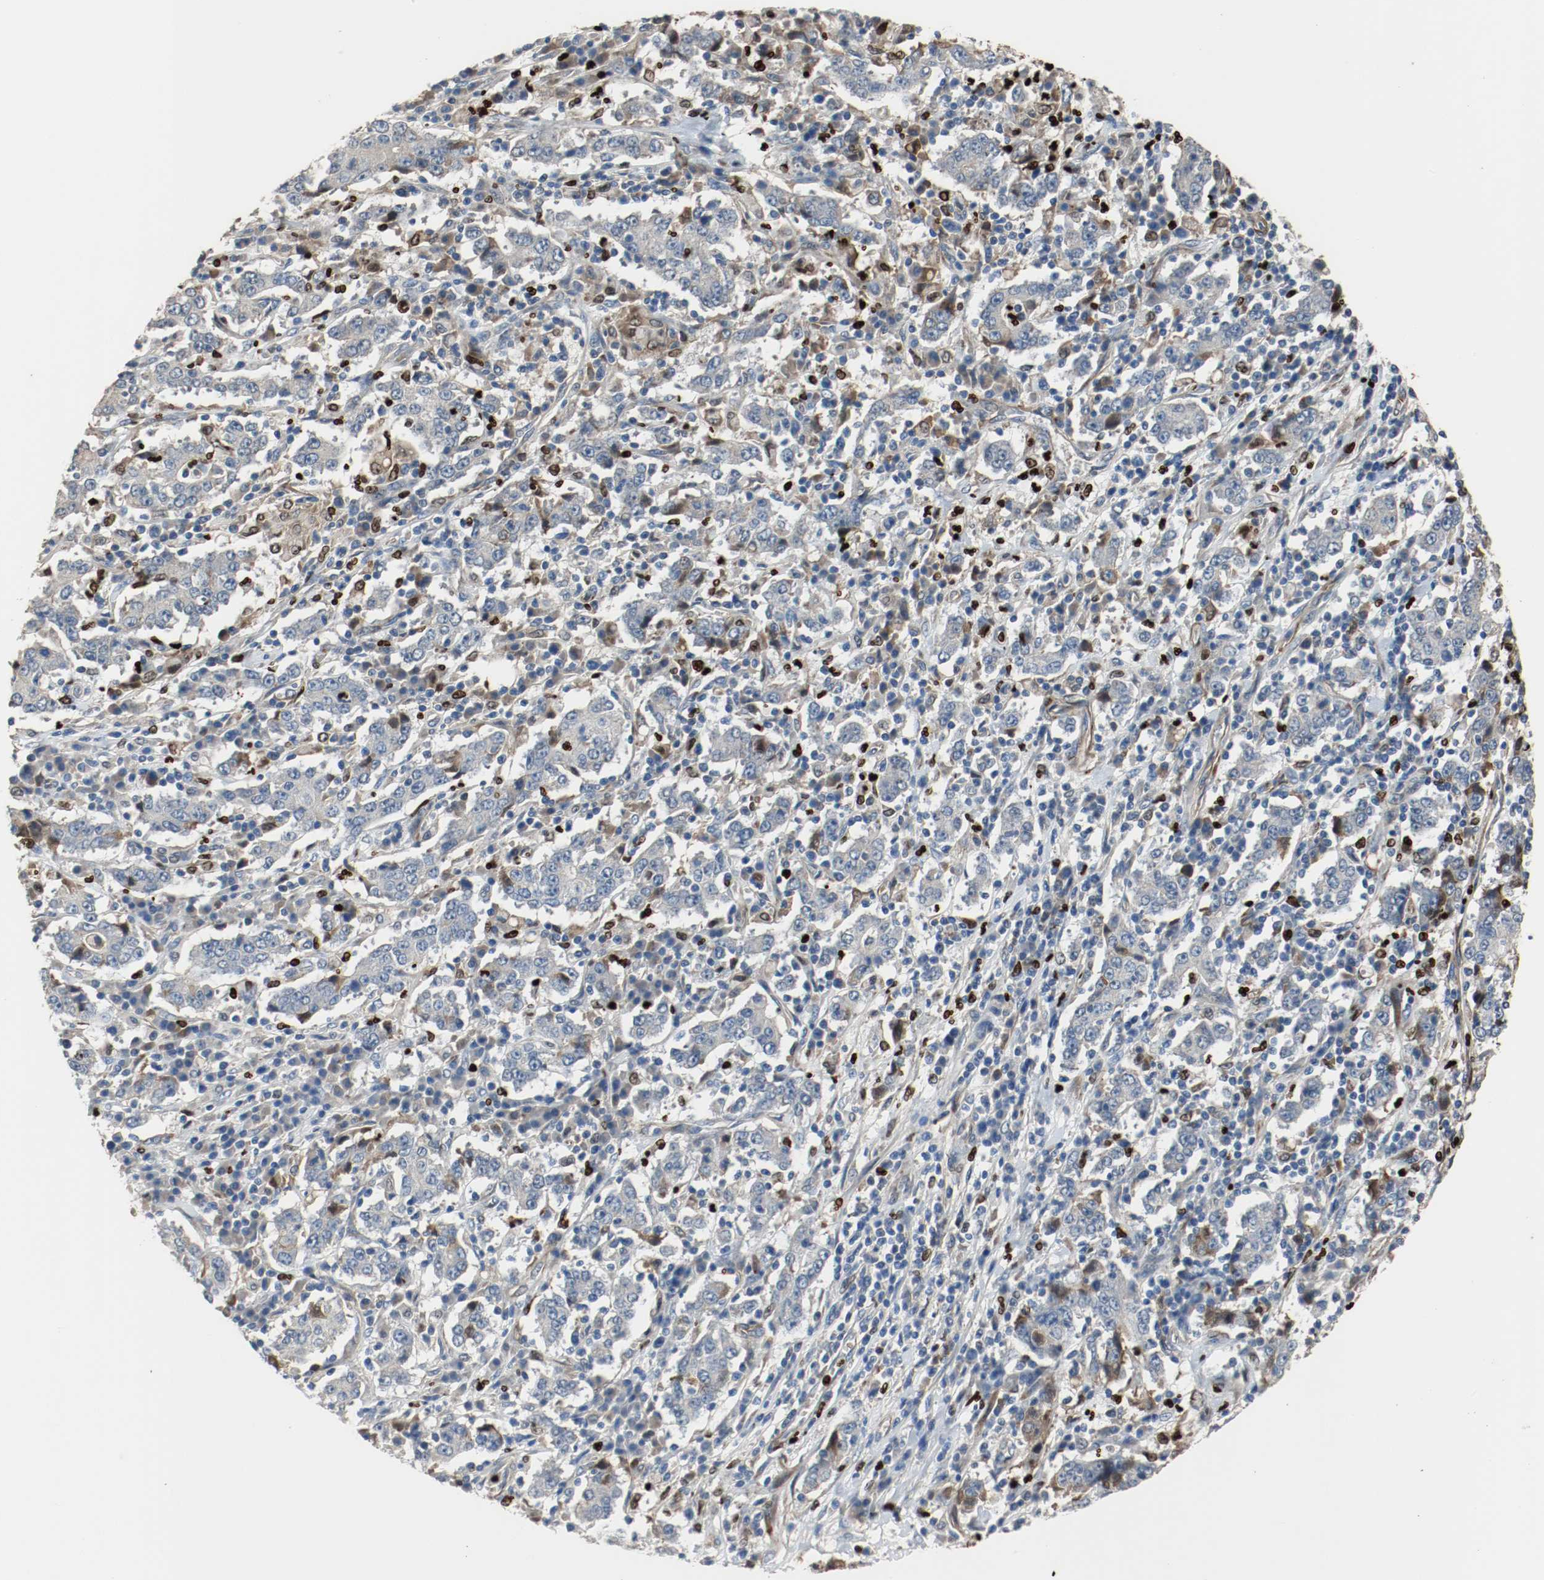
{"staining": {"intensity": "weak", "quantity": "25%-75%", "location": "cytoplasmic/membranous"}, "tissue": "stomach cancer", "cell_type": "Tumor cells", "image_type": "cancer", "snomed": [{"axis": "morphology", "description": "Normal tissue, NOS"}, {"axis": "morphology", "description": "Adenocarcinoma, NOS"}, {"axis": "topography", "description": "Stomach, upper"}, {"axis": "topography", "description": "Stomach"}], "caption": "Stomach cancer (adenocarcinoma) stained for a protein exhibits weak cytoplasmic/membranous positivity in tumor cells.", "gene": "BLK", "patient": {"sex": "male", "age": 59}}